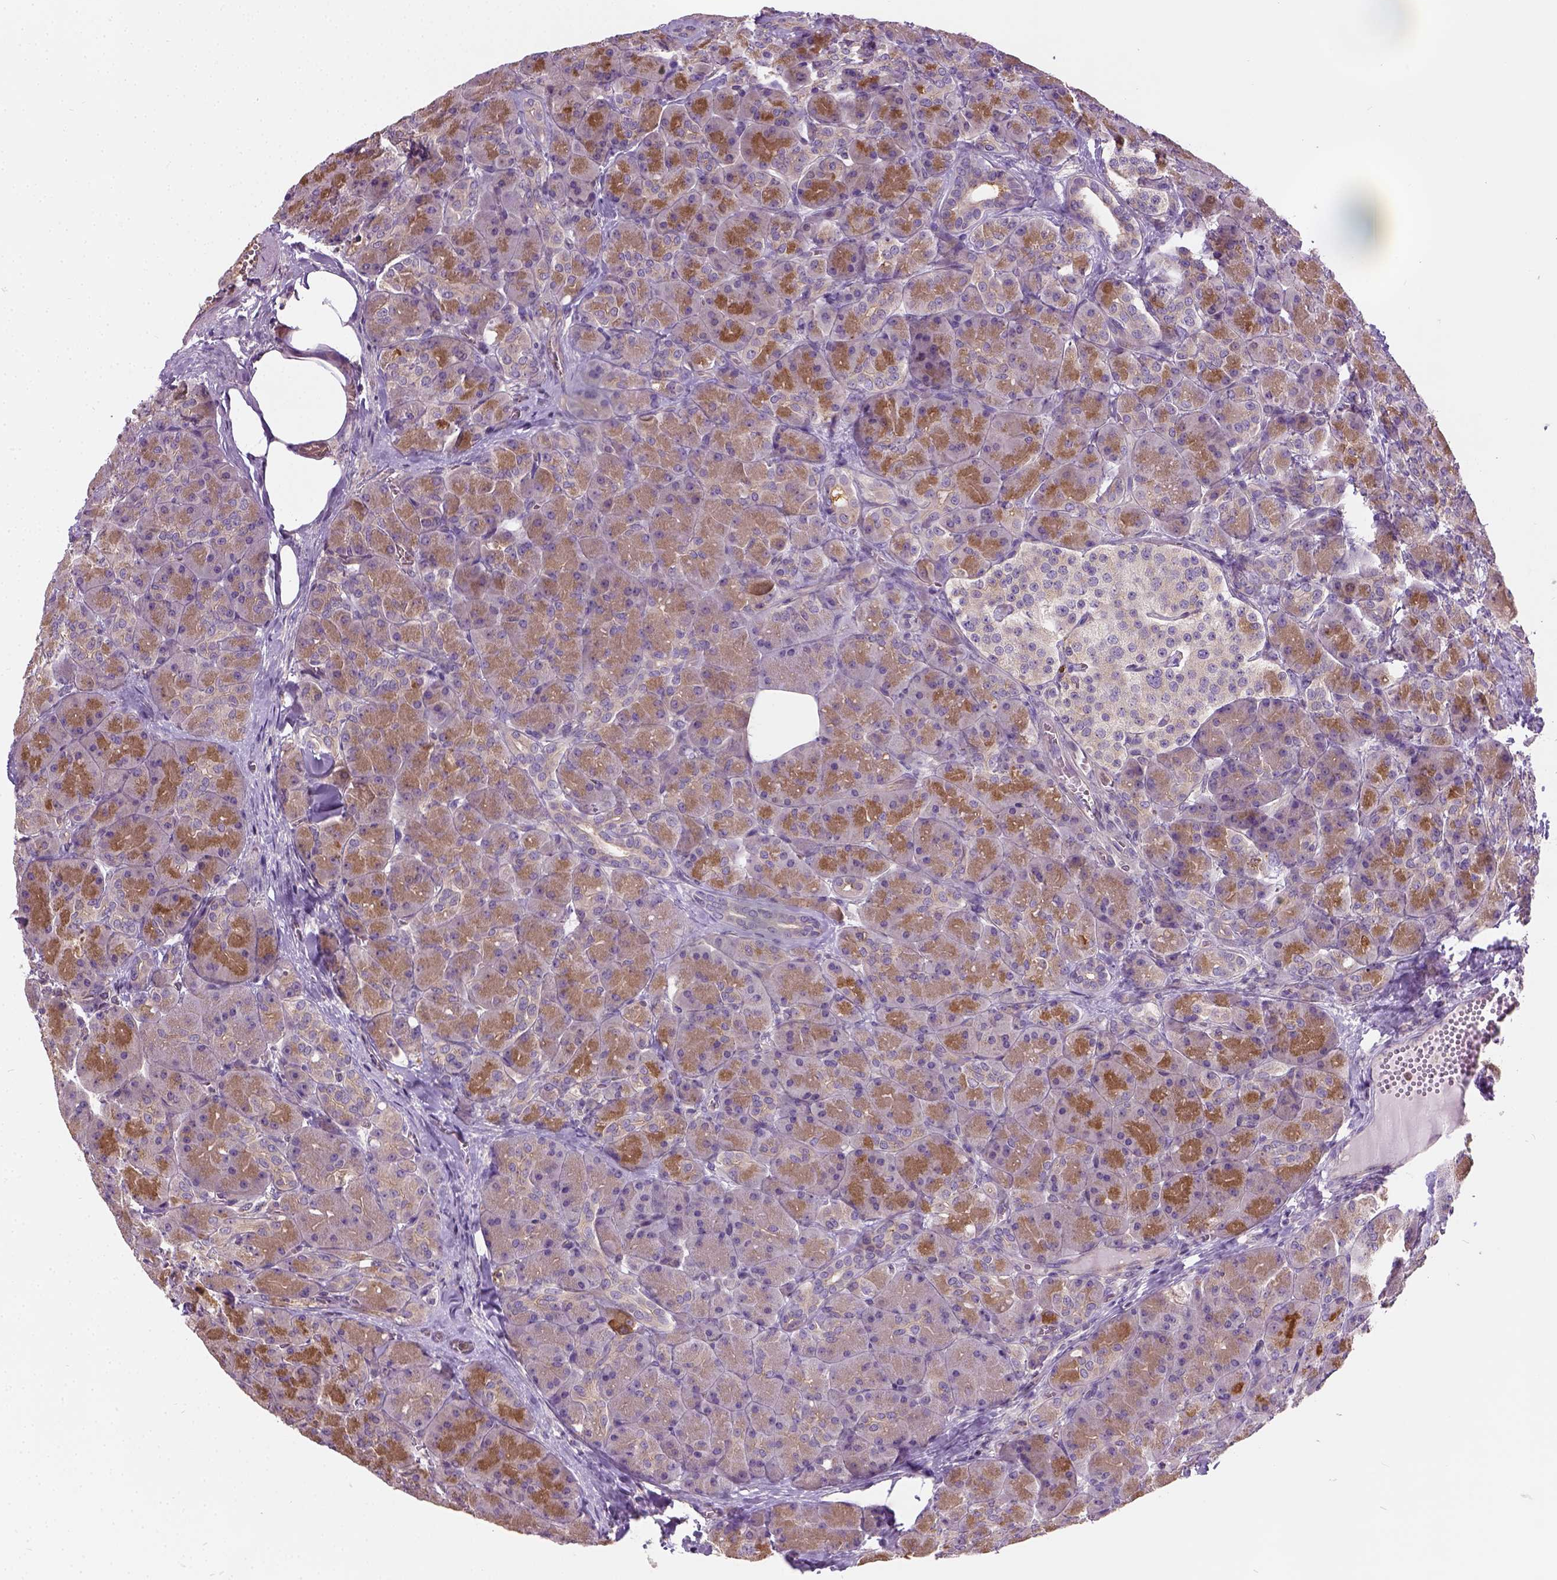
{"staining": {"intensity": "moderate", "quantity": "25%-75%", "location": "cytoplasmic/membranous"}, "tissue": "pancreas", "cell_type": "Exocrine glandular cells", "image_type": "normal", "snomed": [{"axis": "morphology", "description": "Normal tissue, NOS"}, {"axis": "topography", "description": "Pancreas"}], "caption": "Pancreas stained with a brown dye displays moderate cytoplasmic/membranous positive staining in approximately 25%-75% of exocrine glandular cells.", "gene": "CRACR2A", "patient": {"sex": "male", "age": 55}}